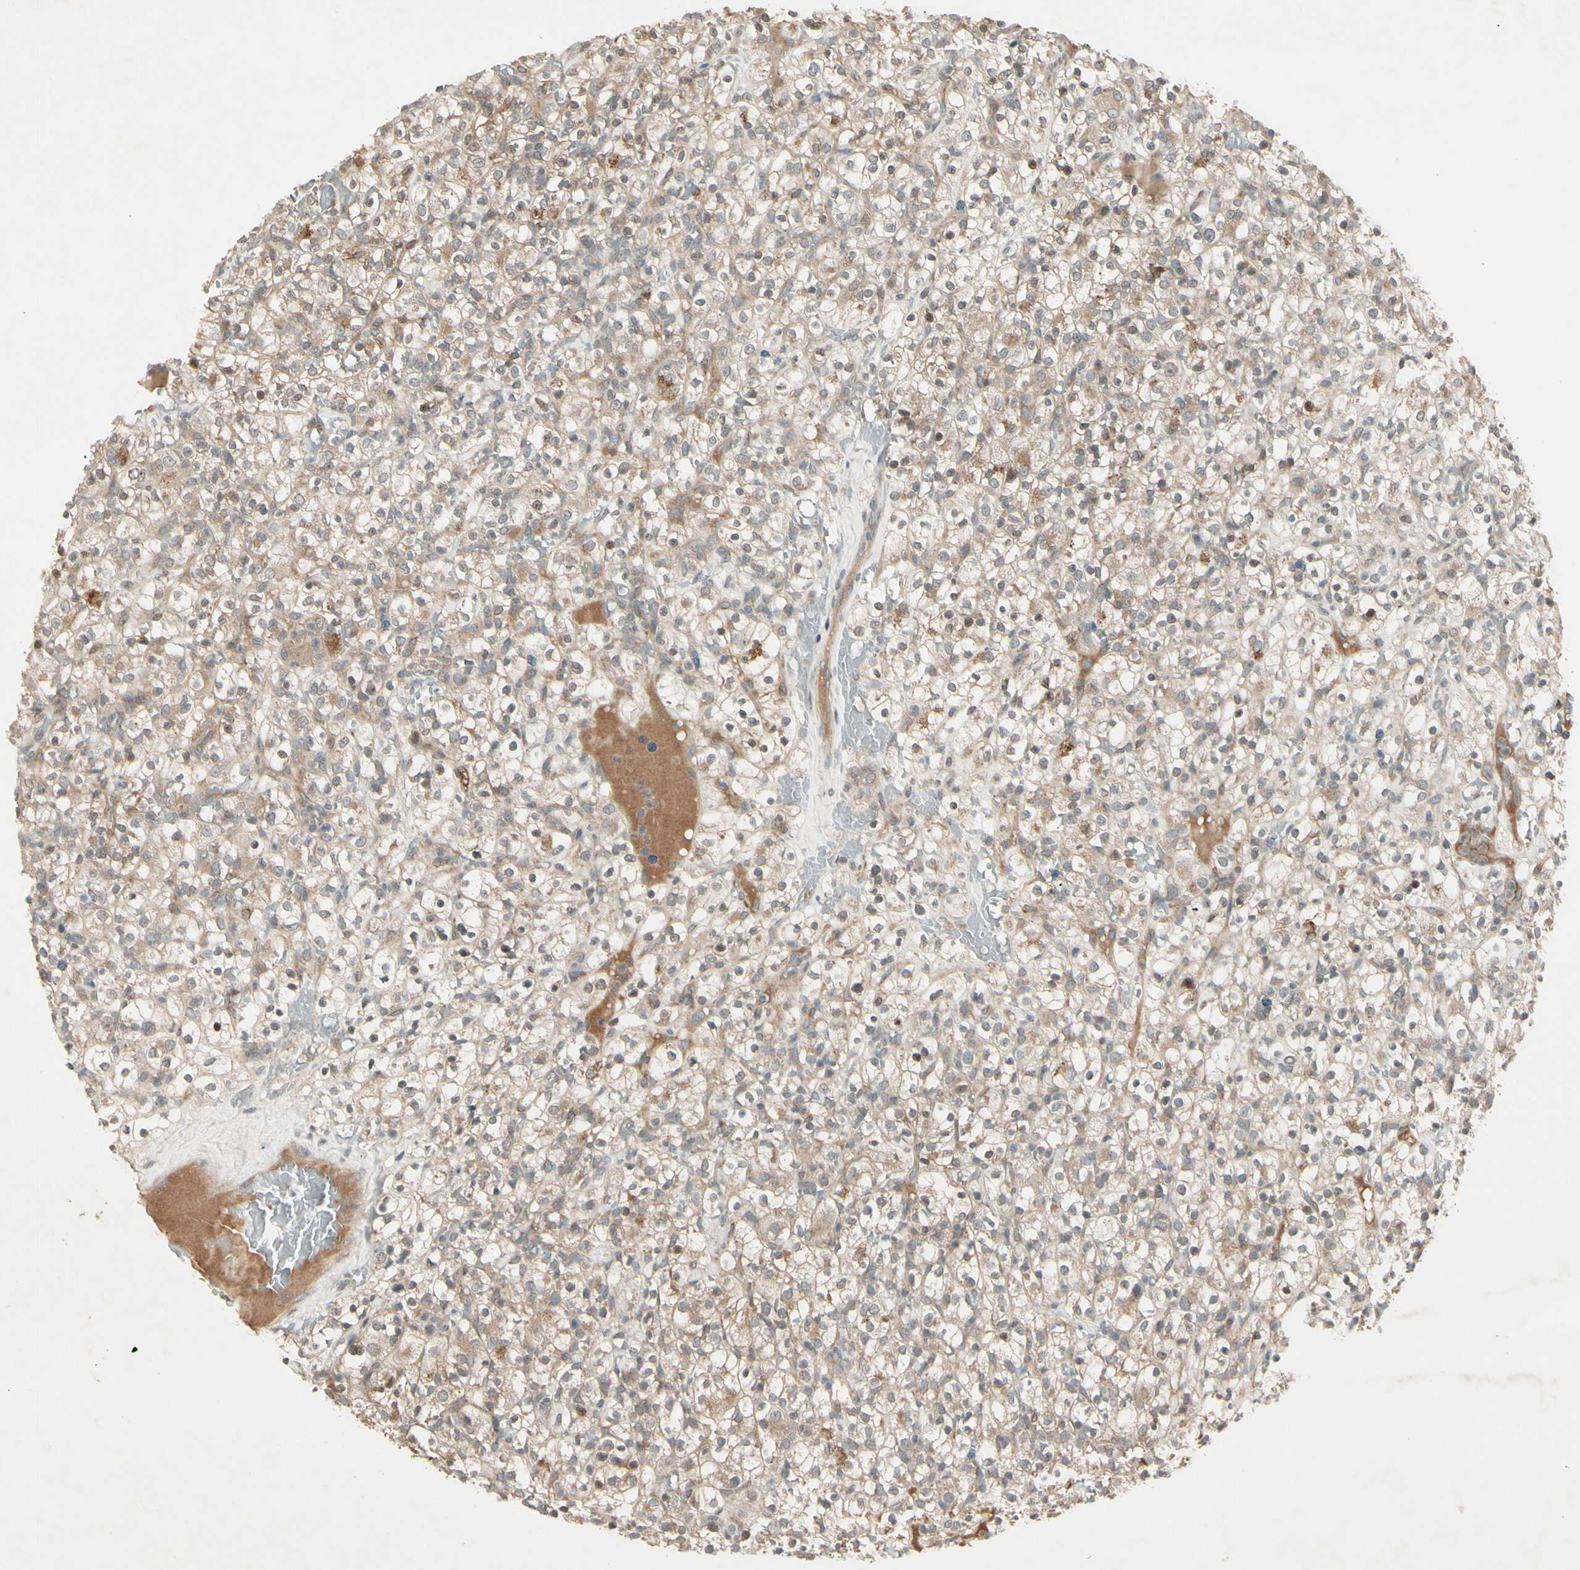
{"staining": {"intensity": "weak", "quantity": "25%-75%", "location": "cytoplasmic/membranous"}, "tissue": "renal cancer", "cell_type": "Tumor cells", "image_type": "cancer", "snomed": [{"axis": "morphology", "description": "Normal tissue, NOS"}, {"axis": "morphology", "description": "Adenocarcinoma, NOS"}, {"axis": "topography", "description": "Kidney"}], "caption": "Protein staining of renal cancer (adenocarcinoma) tissue displays weak cytoplasmic/membranous positivity in approximately 25%-75% of tumor cells. The staining is performed using DAB brown chromogen to label protein expression. The nuclei are counter-stained blue using hematoxylin.", "gene": "FHDC1", "patient": {"sex": "female", "age": 72}}